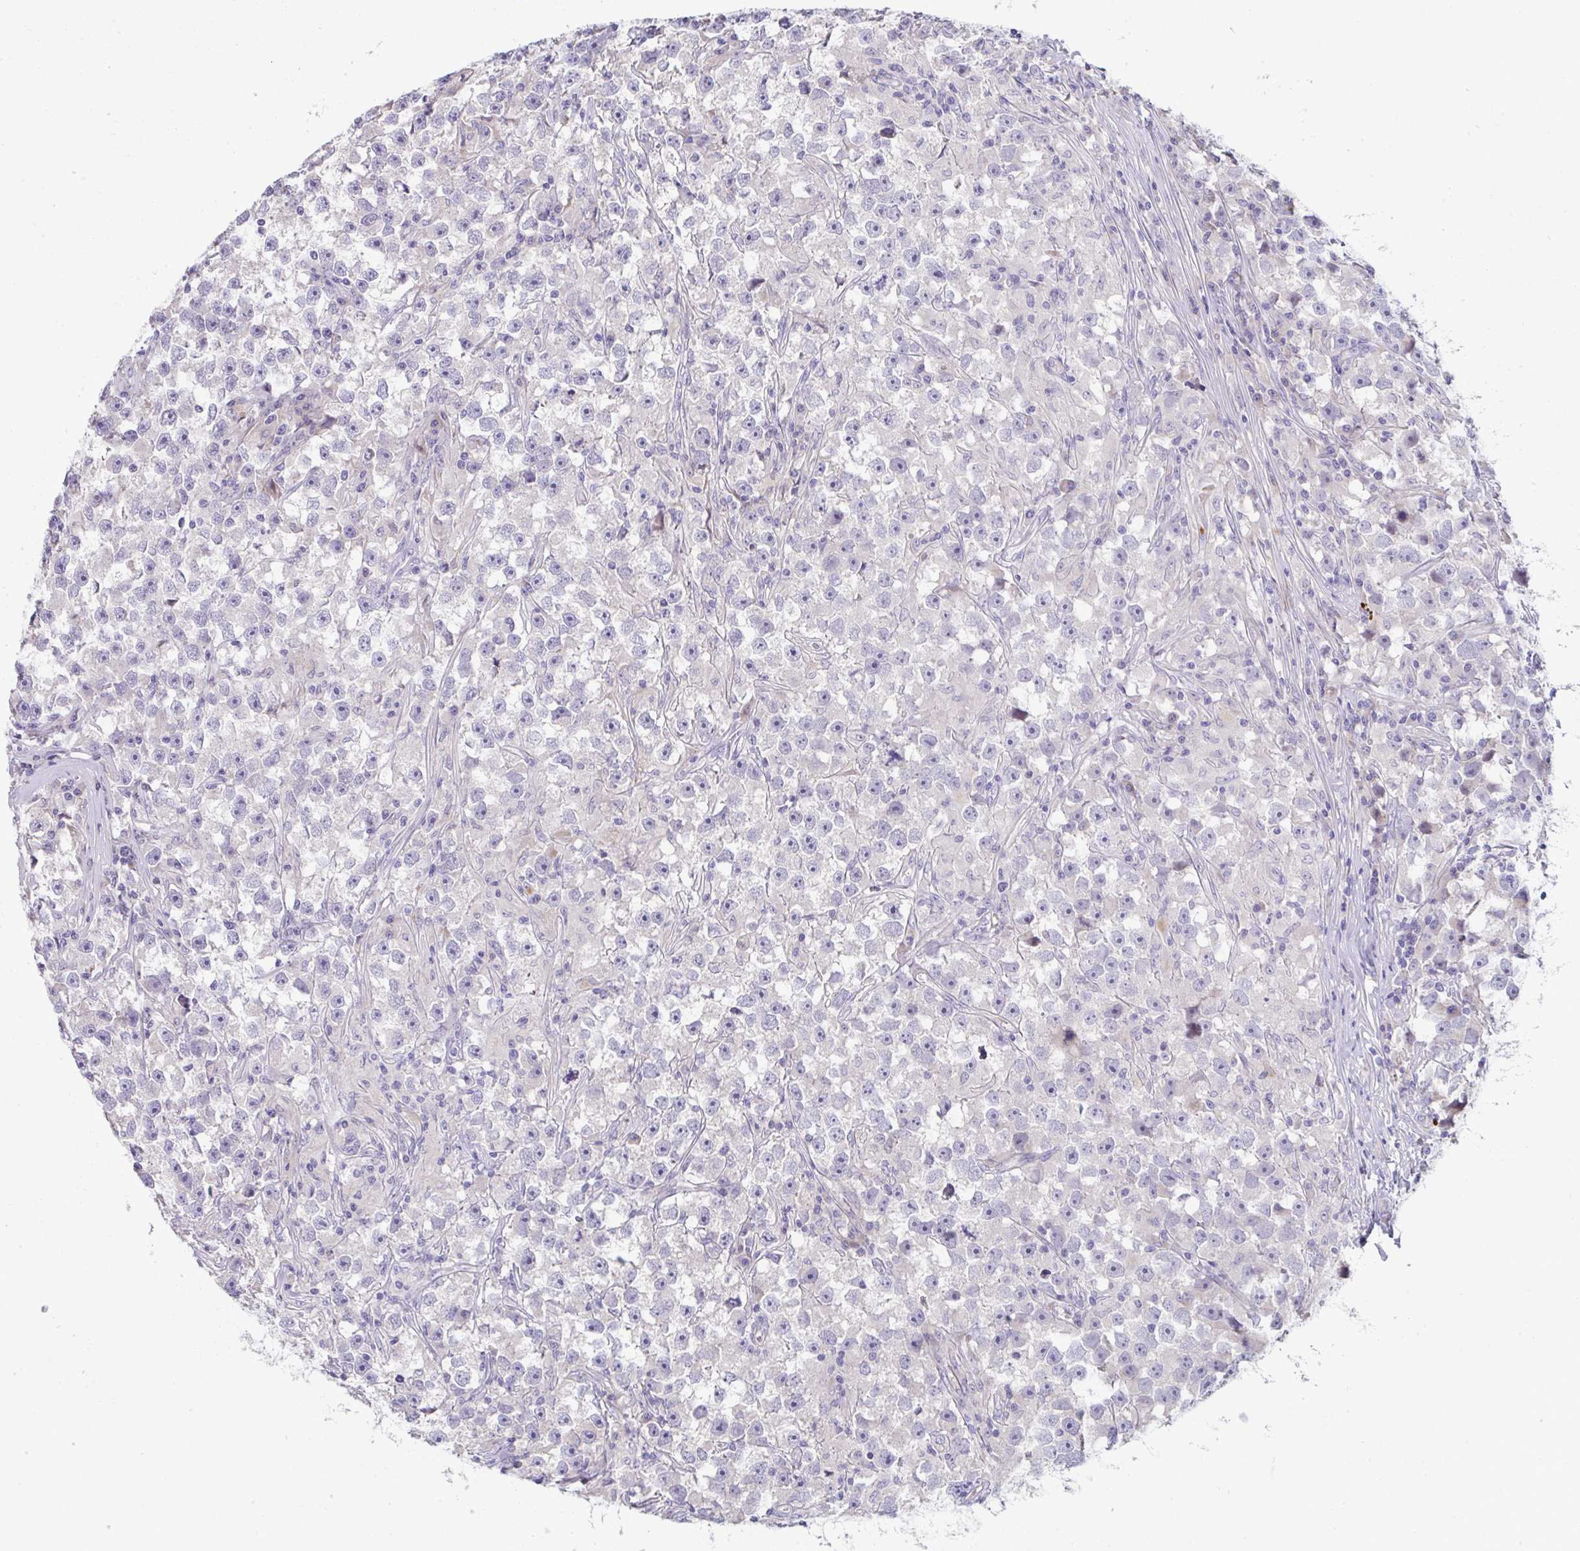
{"staining": {"intensity": "negative", "quantity": "none", "location": "none"}, "tissue": "testis cancer", "cell_type": "Tumor cells", "image_type": "cancer", "snomed": [{"axis": "morphology", "description": "Seminoma, NOS"}, {"axis": "topography", "description": "Testis"}], "caption": "An image of human seminoma (testis) is negative for staining in tumor cells.", "gene": "DTX3", "patient": {"sex": "male", "age": 33}}